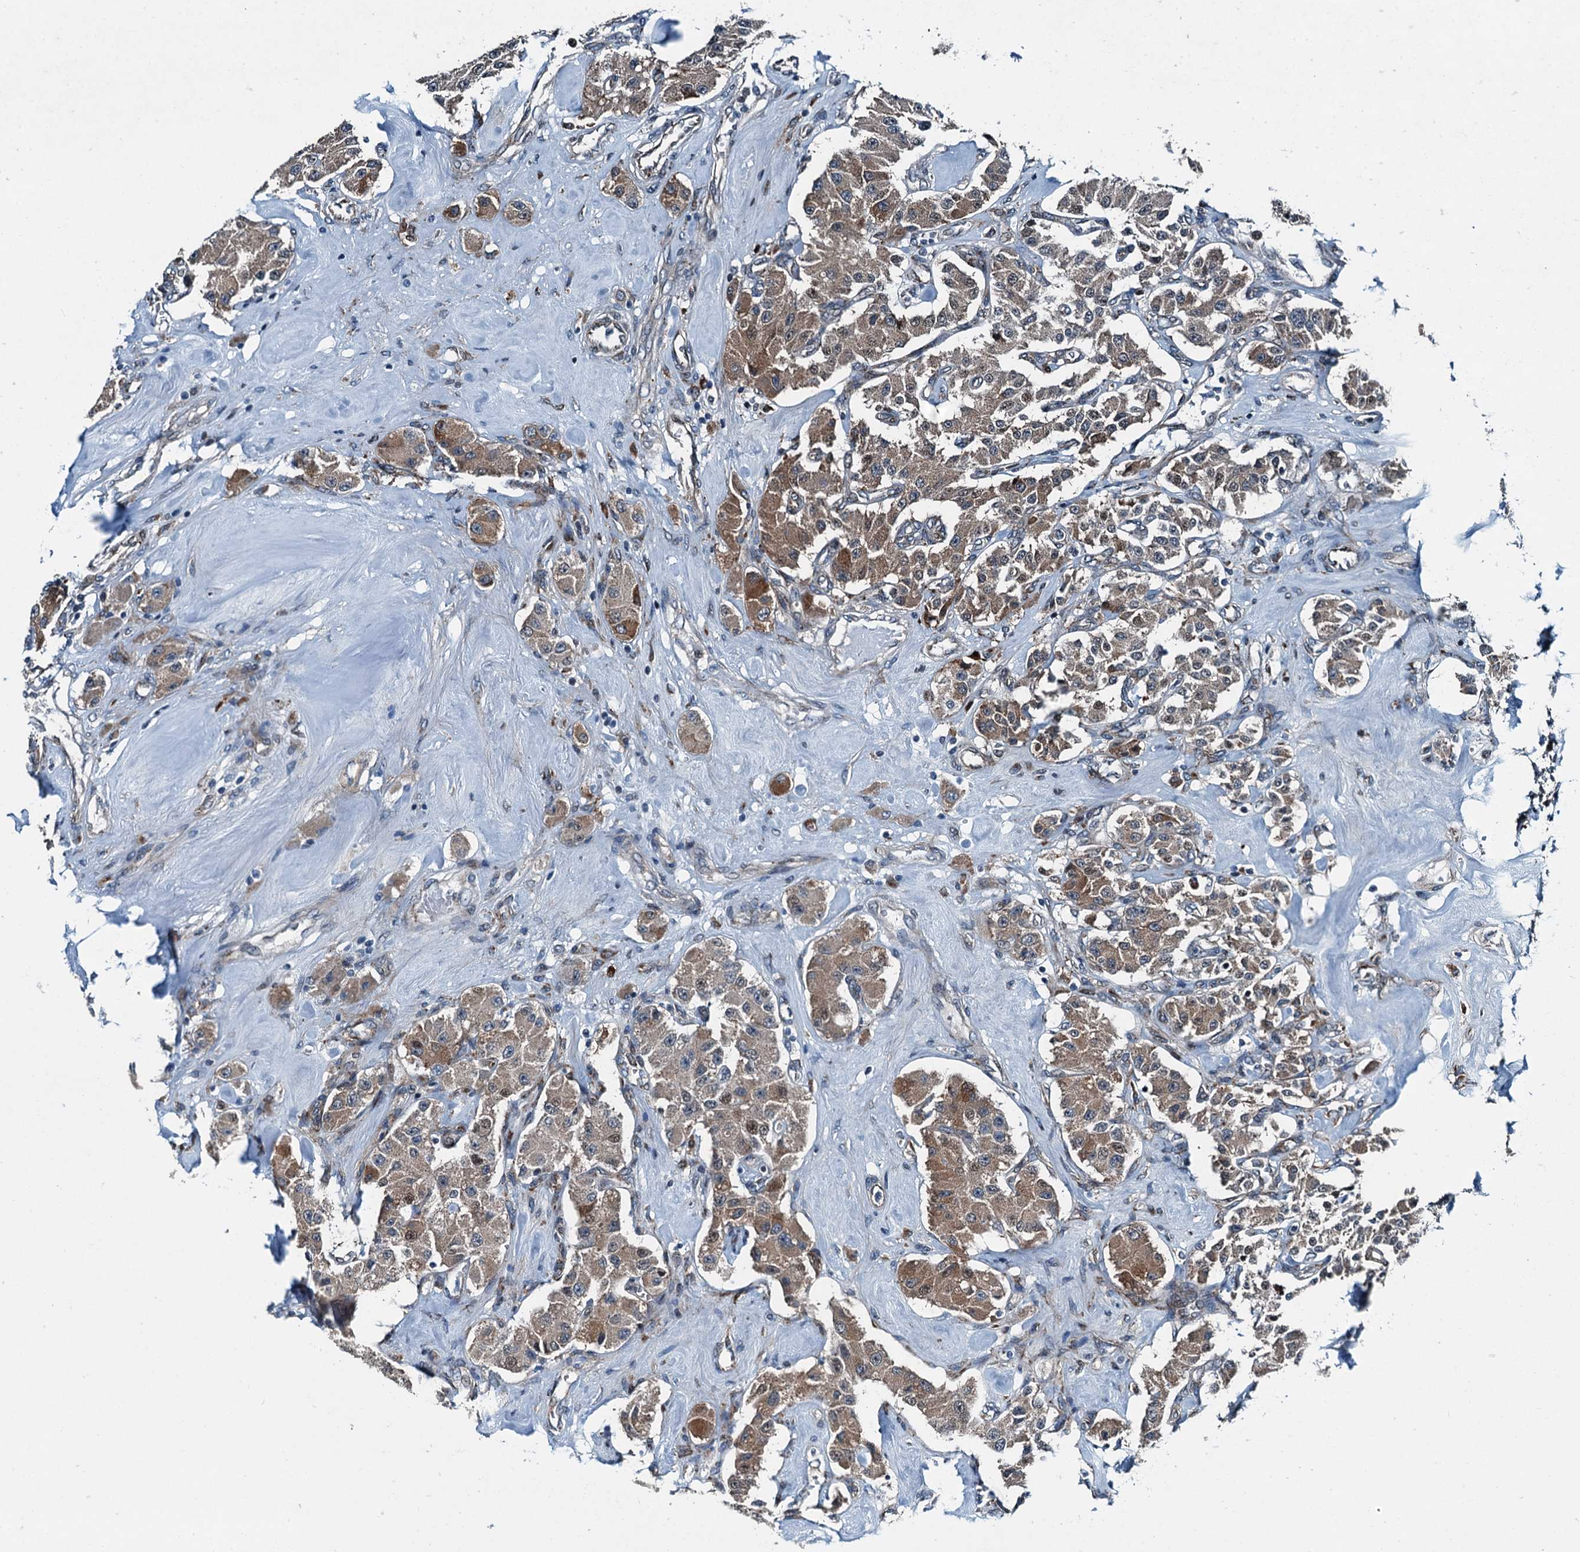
{"staining": {"intensity": "moderate", "quantity": ">75%", "location": "cytoplasmic/membranous"}, "tissue": "carcinoid", "cell_type": "Tumor cells", "image_type": "cancer", "snomed": [{"axis": "morphology", "description": "Carcinoid, malignant, NOS"}, {"axis": "topography", "description": "Pancreas"}], "caption": "Immunohistochemical staining of human malignant carcinoid exhibits moderate cytoplasmic/membranous protein expression in approximately >75% of tumor cells.", "gene": "TAMALIN", "patient": {"sex": "male", "age": 41}}